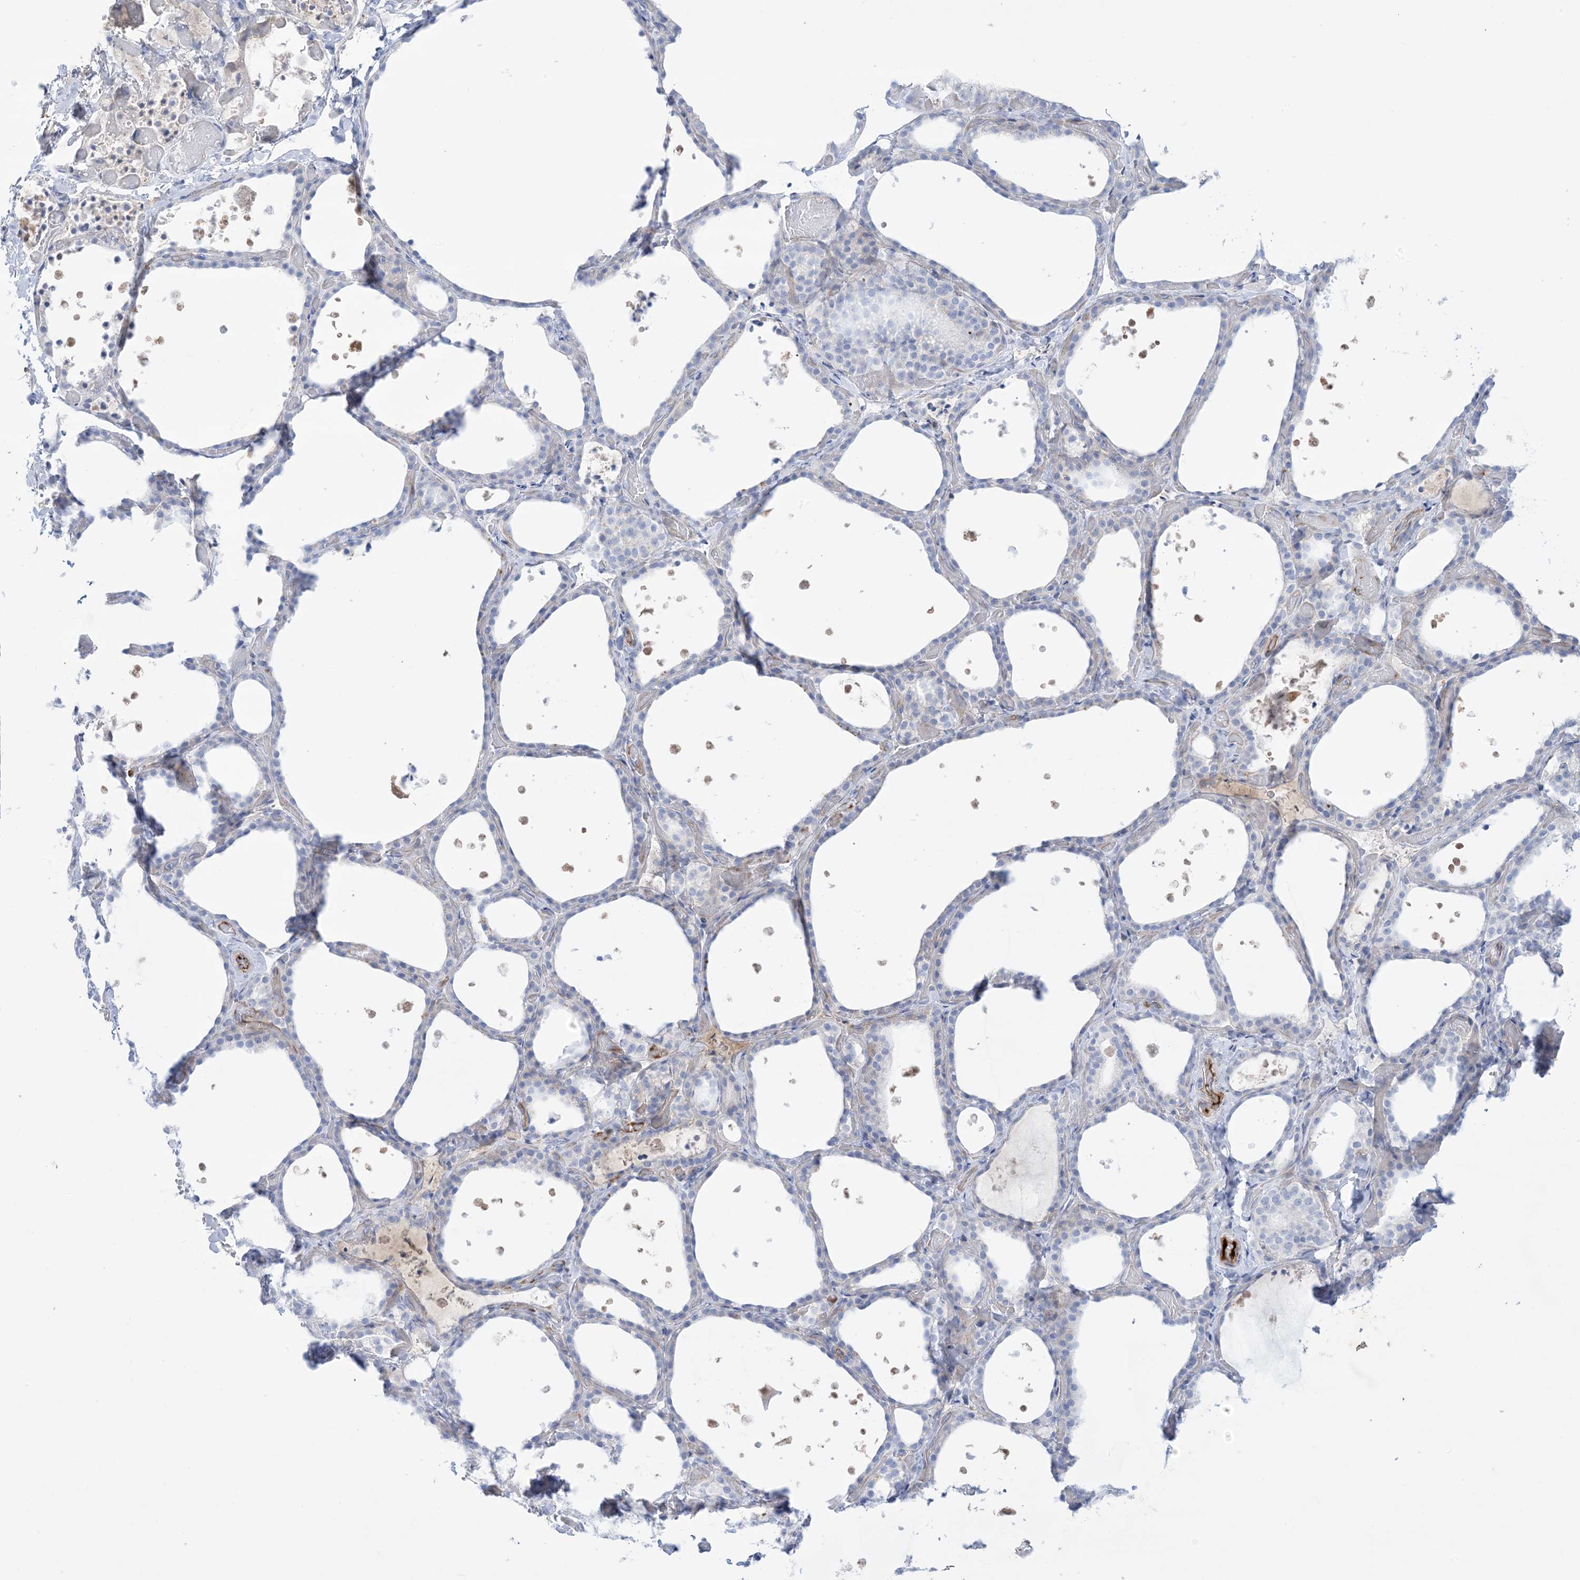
{"staining": {"intensity": "negative", "quantity": "none", "location": "none"}, "tissue": "thyroid gland", "cell_type": "Glandular cells", "image_type": "normal", "snomed": [{"axis": "morphology", "description": "Normal tissue, NOS"}, {"axis": "topography", "description": "Thyroid gland"}], "caption": "The IHC micrograph has no significant staining in glandular cells of thyroid gland.", "gene": "ATP11C", "patient": {"sex": "female", "age": 44}}